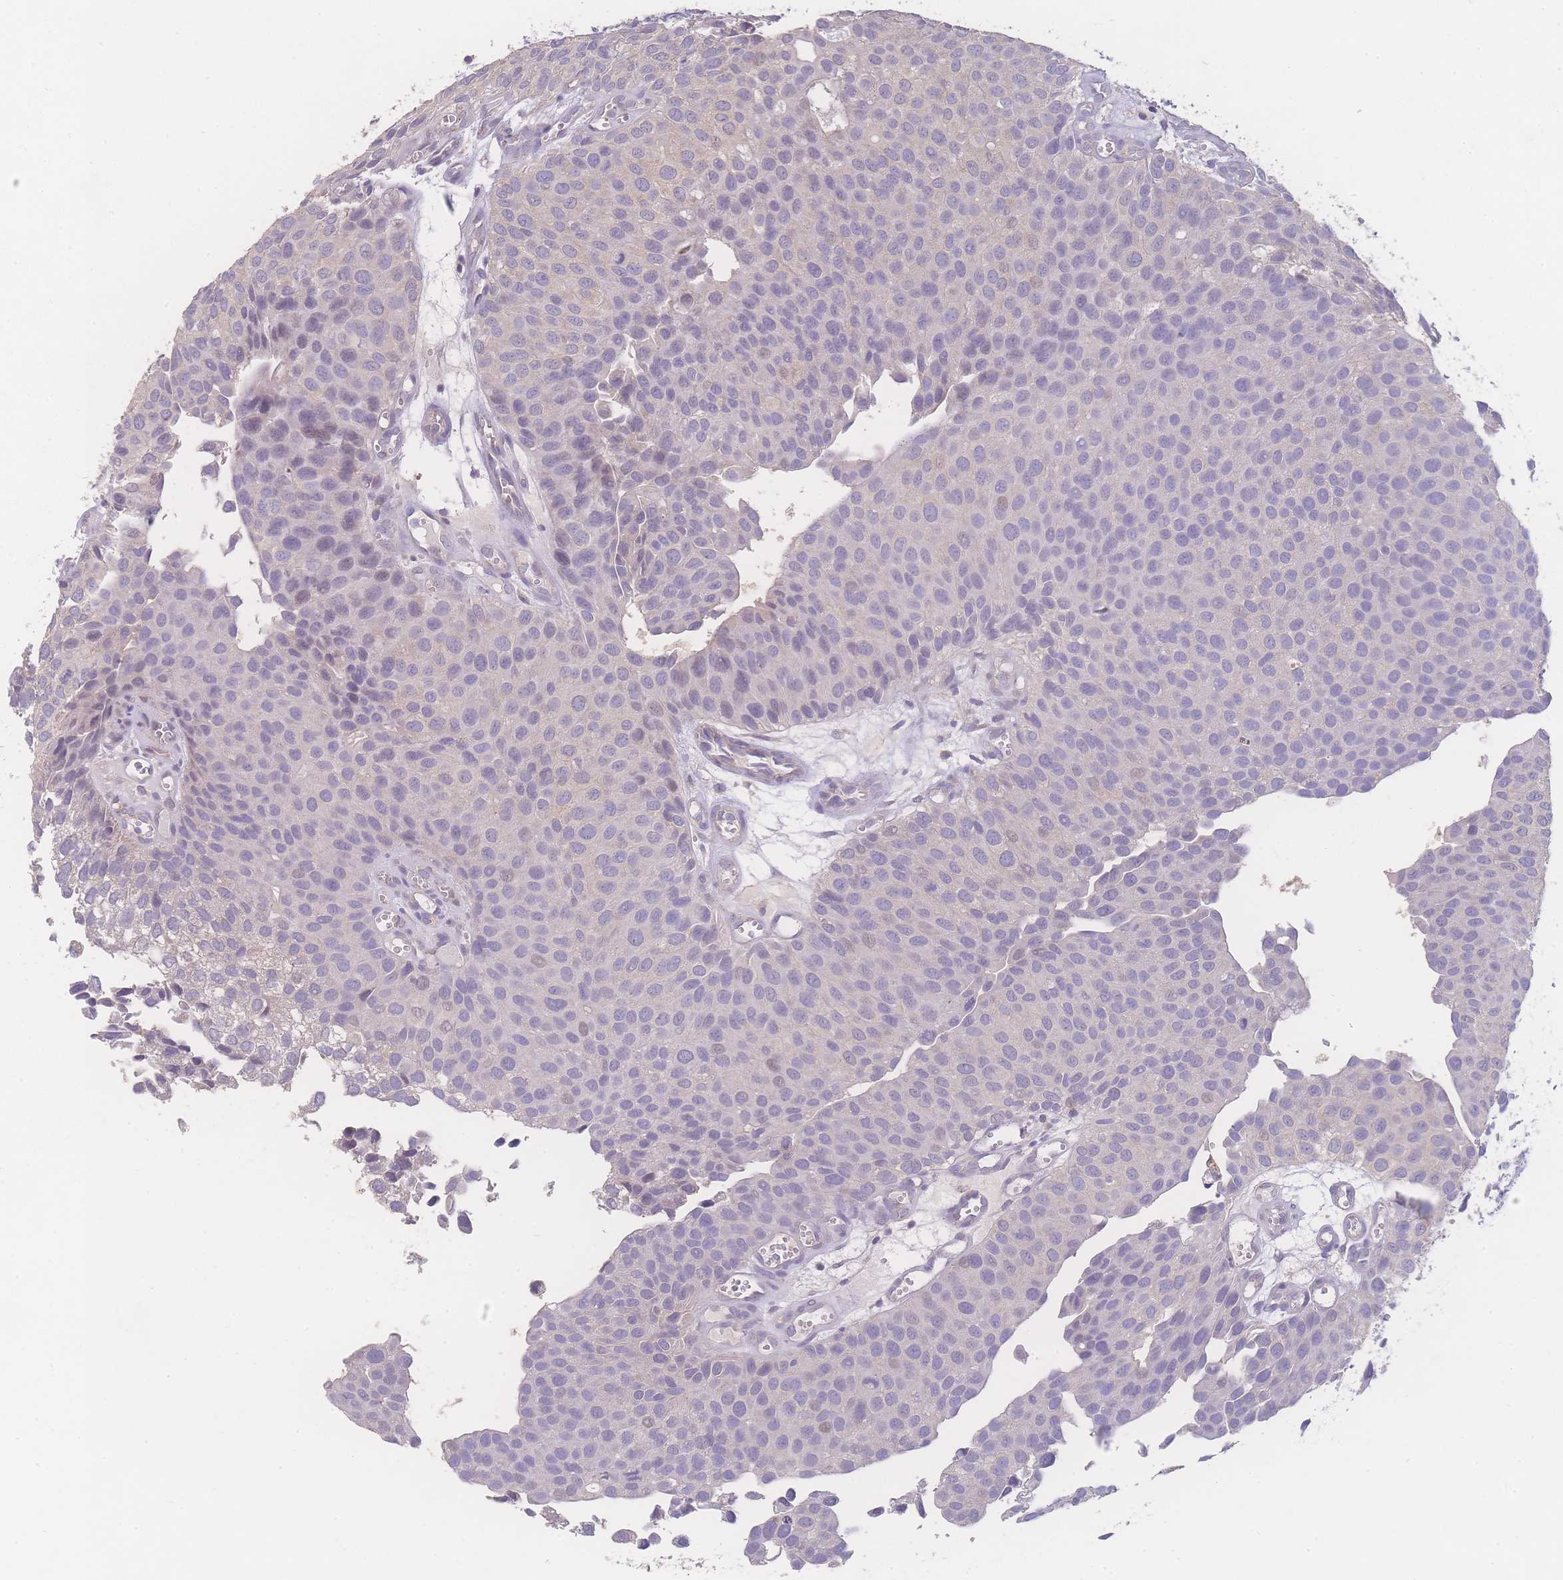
{"staining": {"intensity": "negative", "quantity": "none", "location": "none"}, "tissue": "urothelial cancer", "cell_type": "Tumor cells", "image_type": "cancer", "snomed": [{"axis": "morphology", "description": "Urothelial carcinoma, Low grade"}, {"axis": "topography", "description": "Urinary bladder"}], "caption": "DAB immunohistochemical staining of urothelial cancer reveals no significant expression in tumor cells.", "gene": "GIPR", "patient": {"sex": "male", "age": 88}}